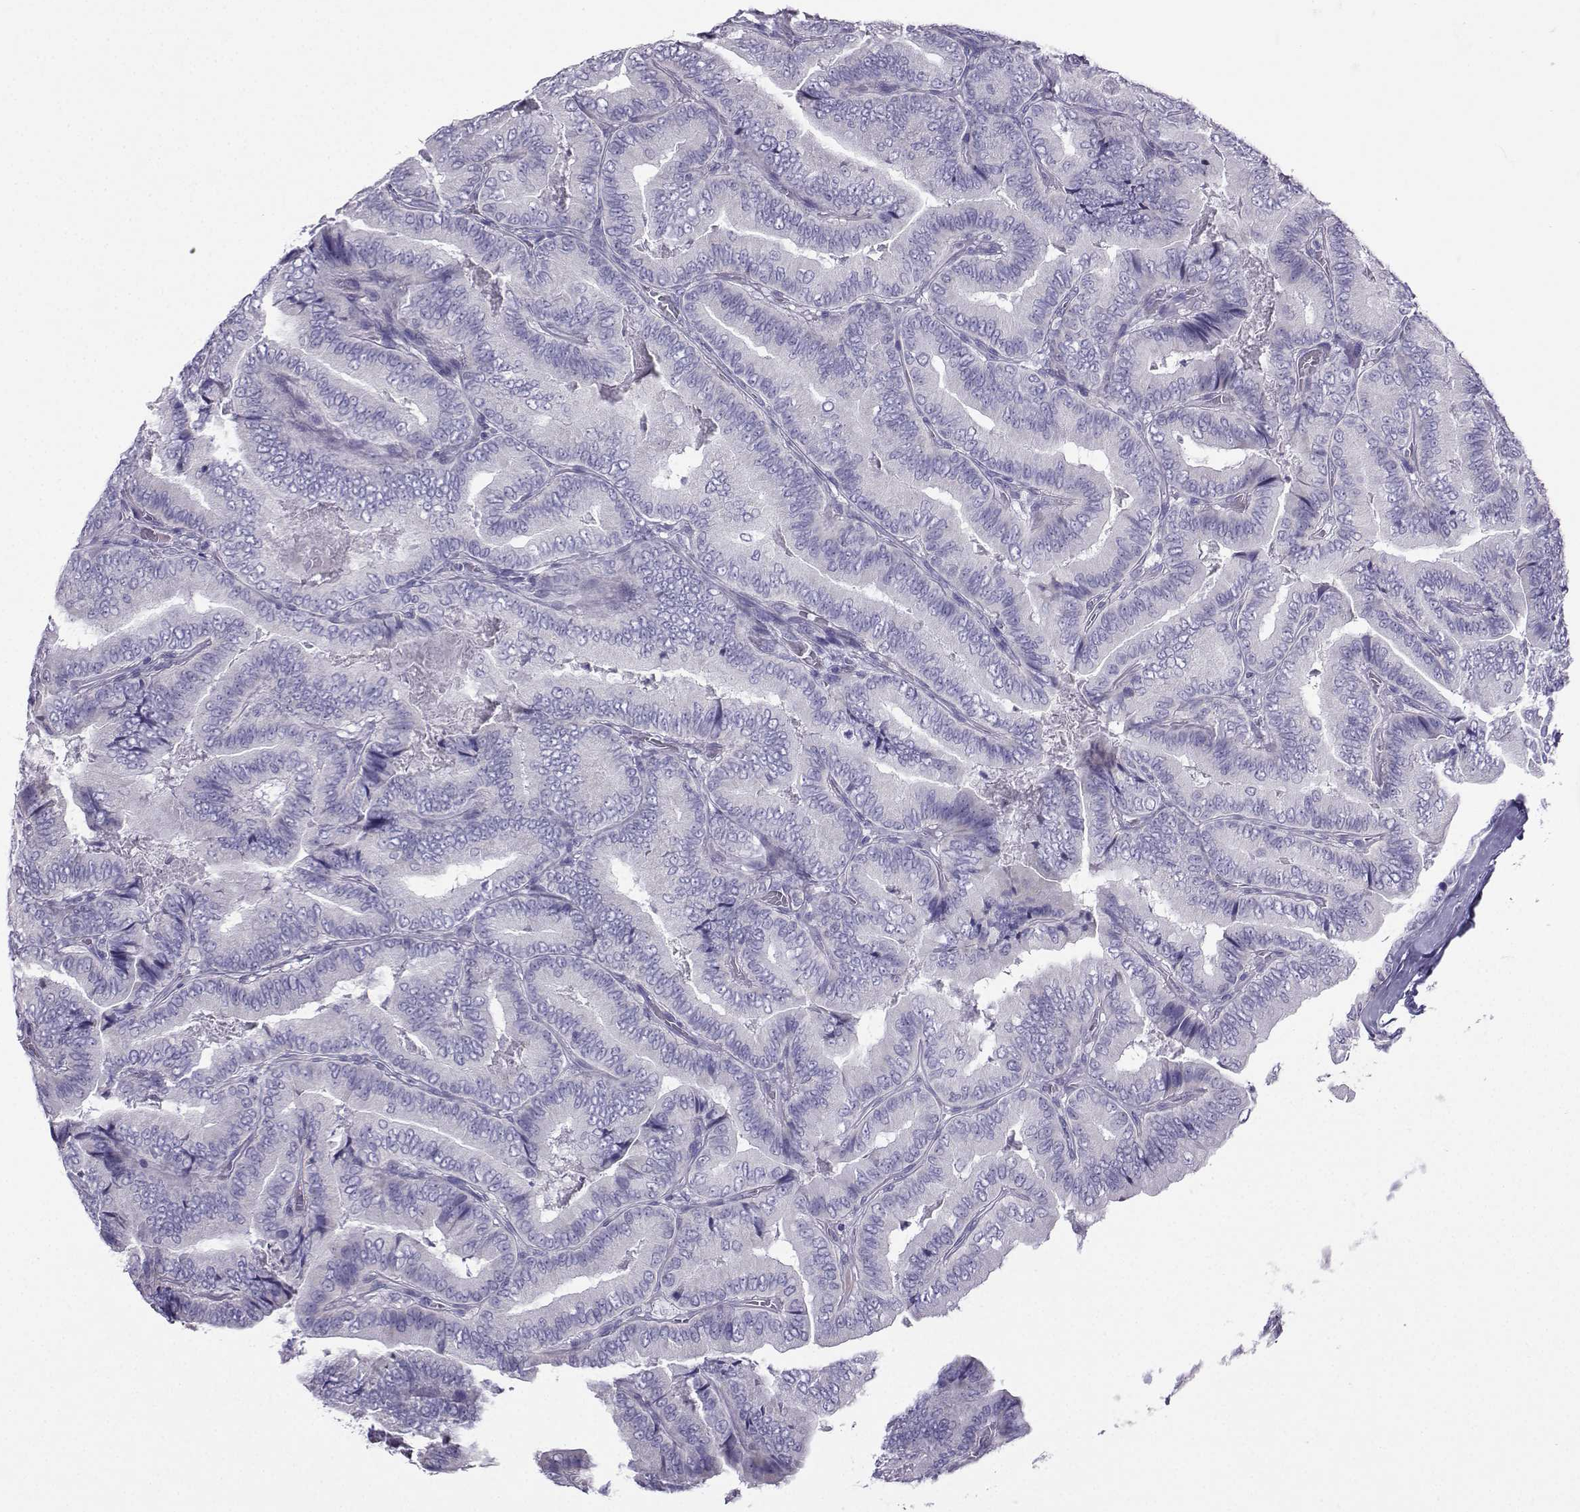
{"staining": {"intensity": "negative", "quantity": "none", "location": "none"}, "tissue": "thyroid cancer", "cell_type": "Tumor cells", "image_type": "cancer", "snomed": [{"axis": "morphology", "description": "Papillary adenocarcinoma, NOS"}, {"axis": "topography", "description": "Thyroid gland"}], "caption": "IHC histopathology image of neoplastic tissue: human papillary adenocarcinoma (thyroid) stained with DAB displays no significant protein positivity in tumor cells.", "gene": "FBXO24", "patient": {"sex": "male", "age": 61}}